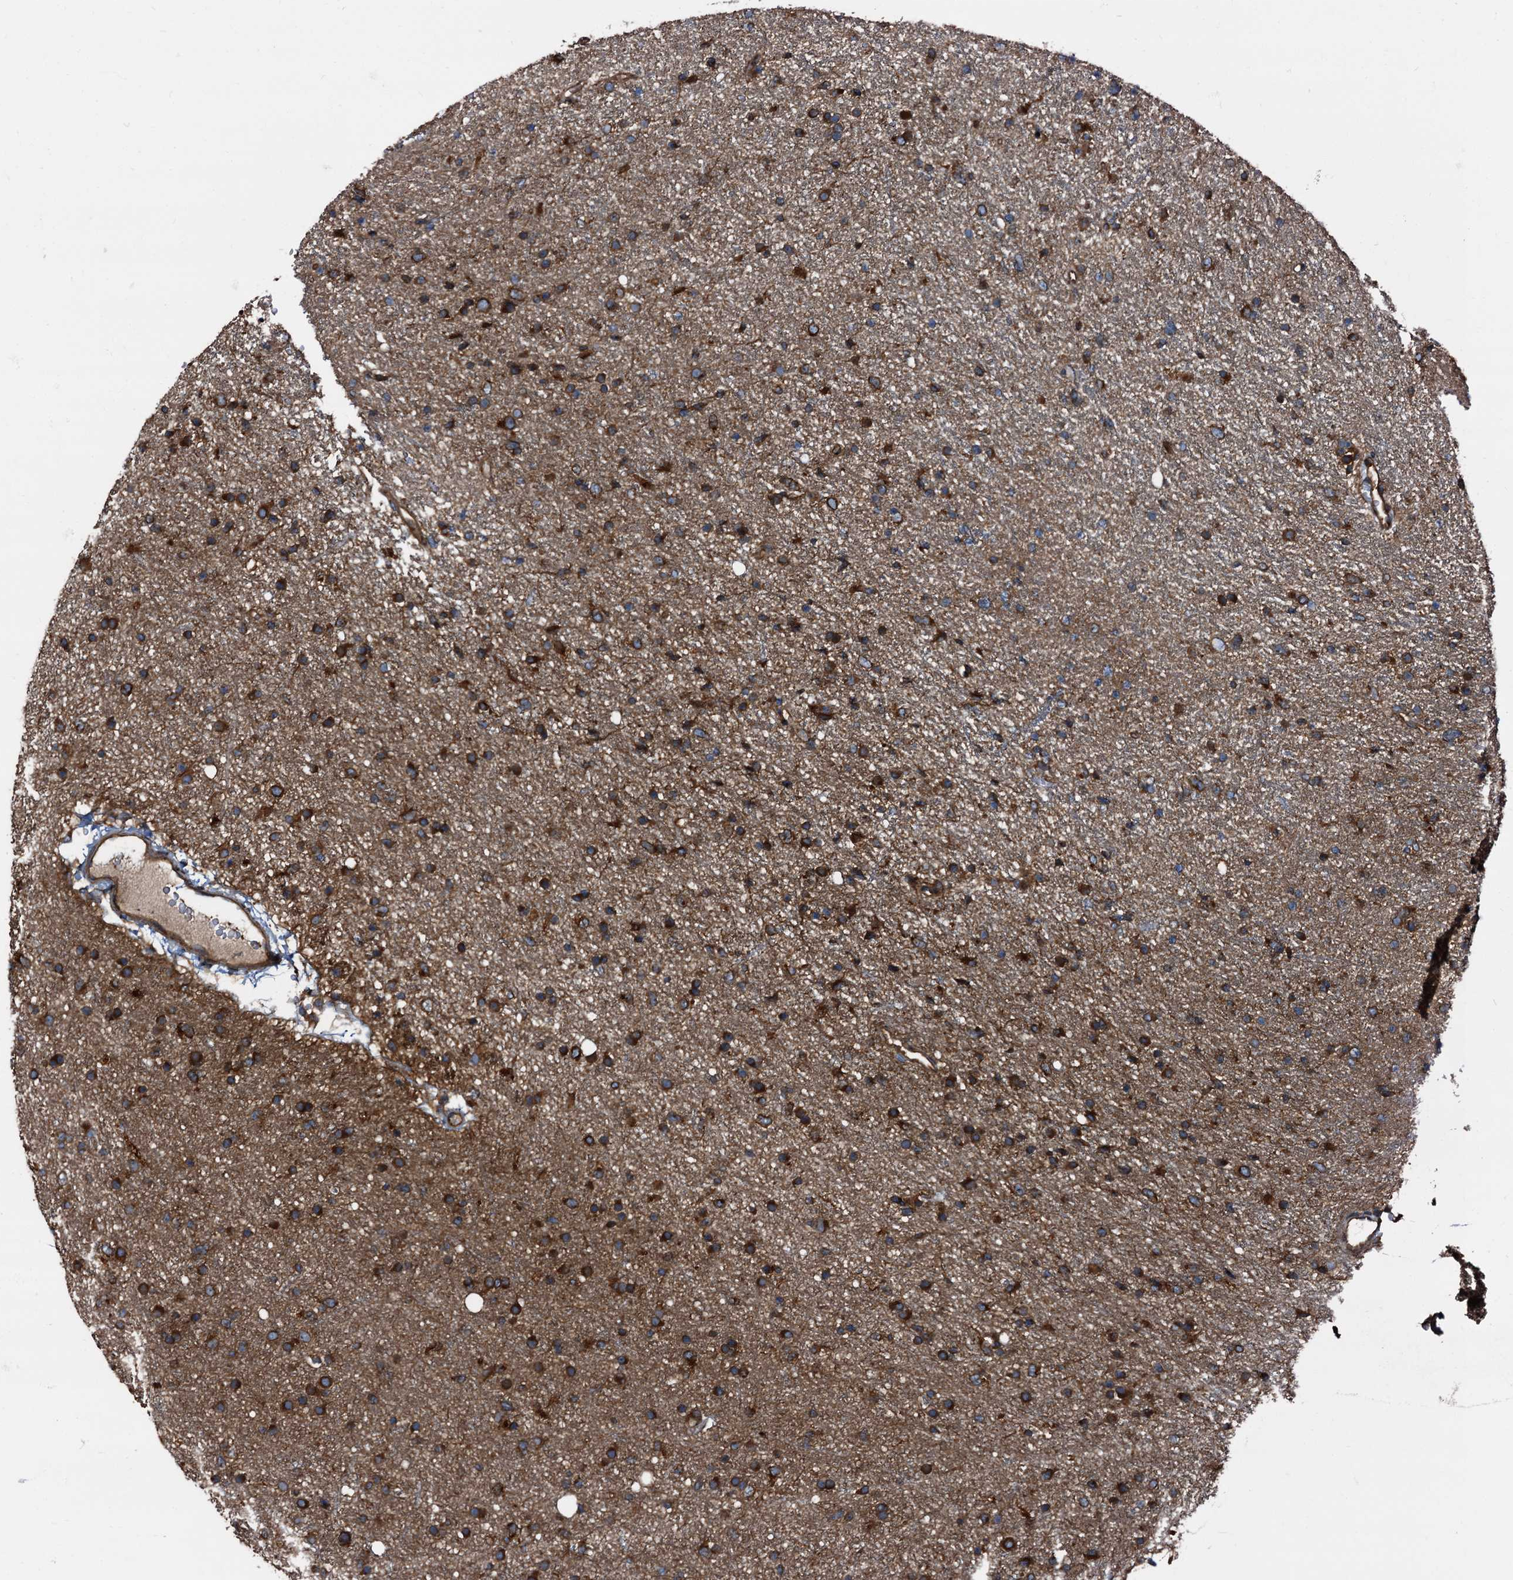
{"staining": {"intensity": "strong", "quantity": ">75%", "location": "cytoplasmic/membranous"}, "tissue": "glioma", "cell_type": "Tumor cells", "image_type": "cancer", "snomed": [{"axis": "morphology", "description": "Glioma, malignant, Low grade"}, {"axis": "topography", "description": "Cerebral cortex"}], "caption": "Malignant low-grade glioma tissue exhibits strong cytoplasmic/membranous expression in about >75% of tumor cells, visualized by immunohistochemistry.", "gene": "PEX5", "patient": {"sex": "female", "age": 39}}